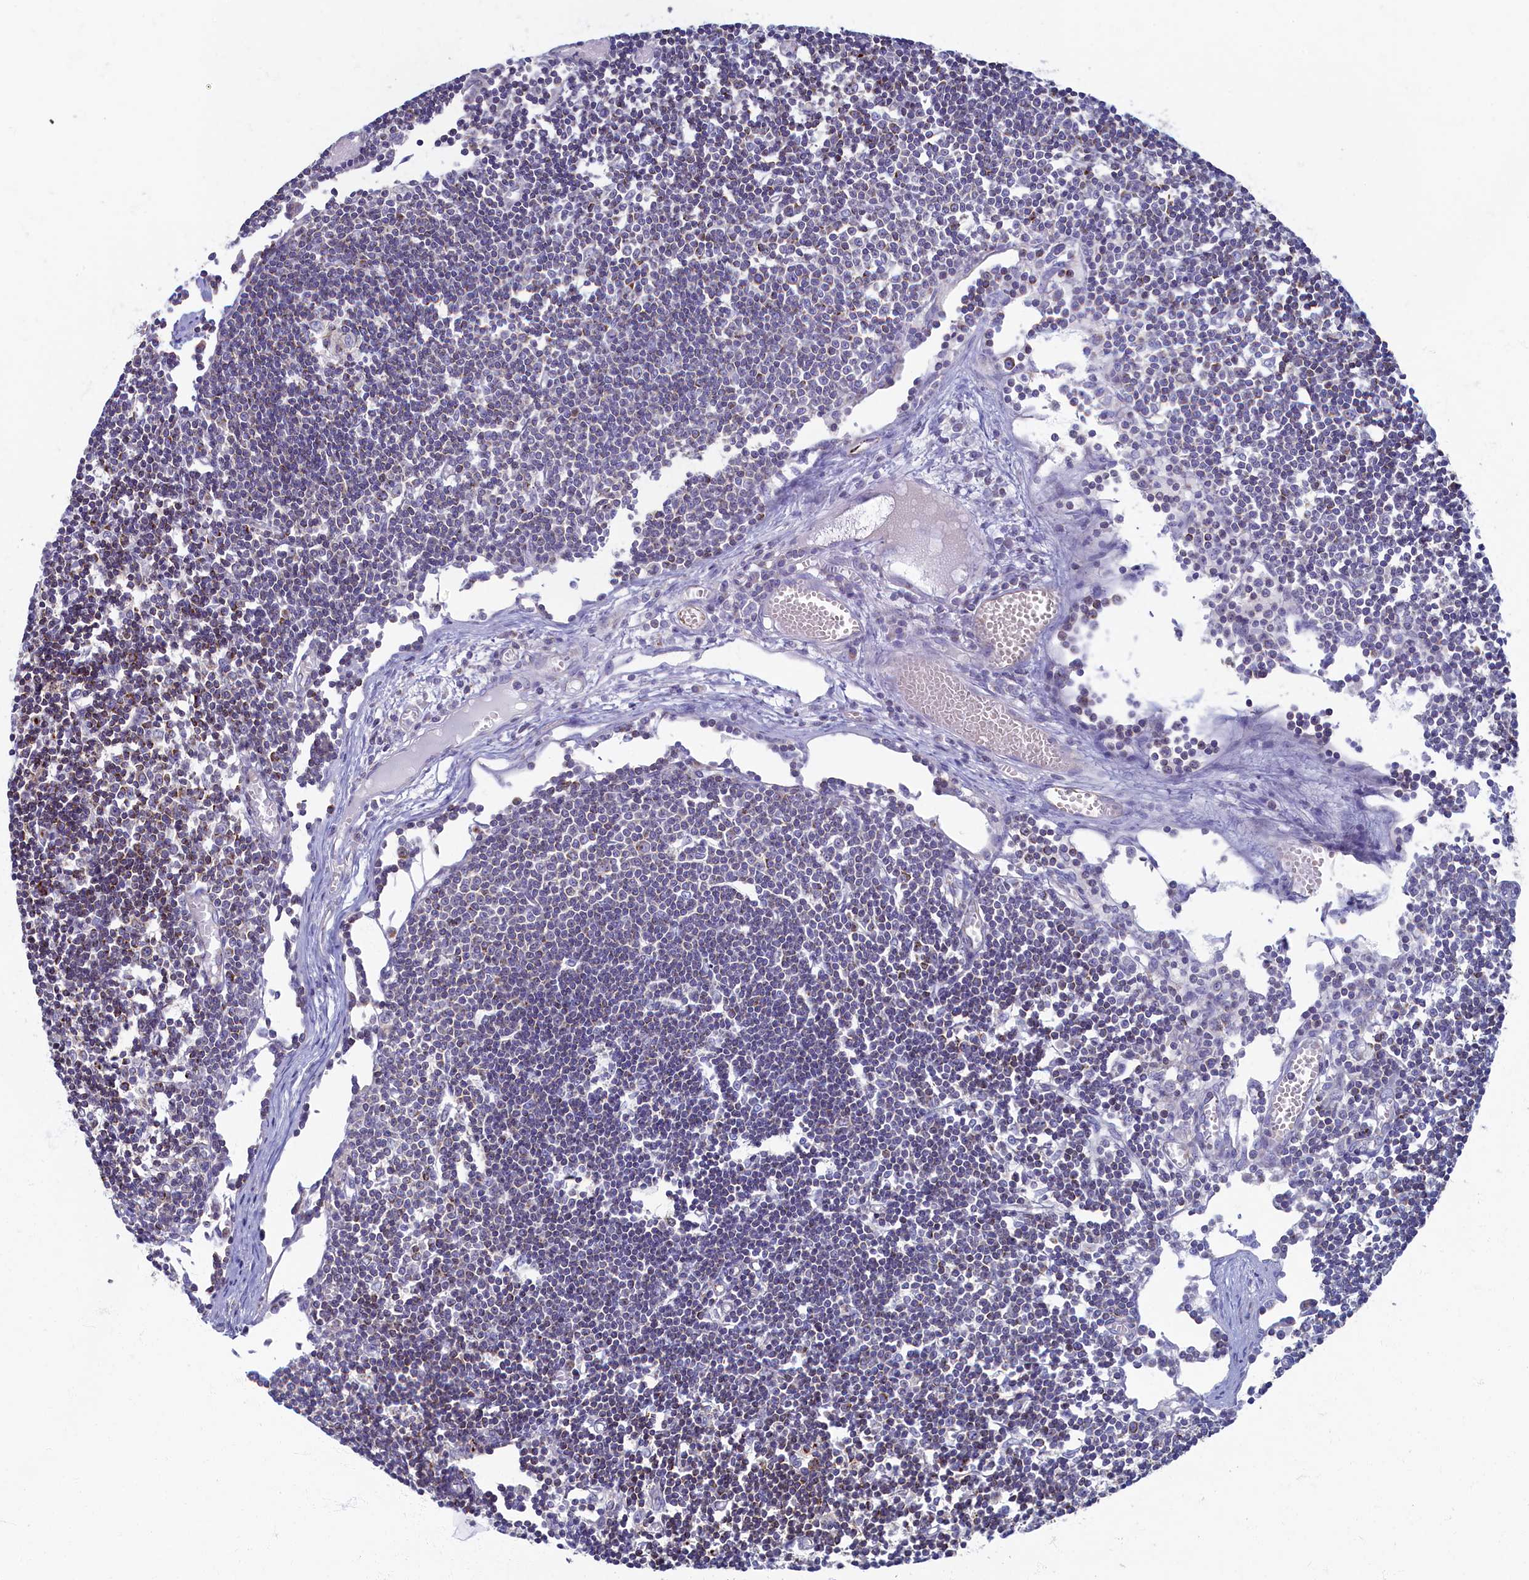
{"staining": {"intensity": "moderate", "quantity": "<25%", "location": "cytoplasmic/membranous"}, "tissue": "lymph node", "cell_type": "Germinal center cells", "image_type": "normal", "snomed": [{"axis": "morphology", "description": "Normal tissue, NOS"}, {"axis": "topography", "description": "Lymph node"}], "caption": "Immunohistochemistry micrograph of unremarkable human lymph node stained for a protein (brown), which displays low levels of moderate cytoplasmic/membranous expression in about <25% of germinal center cells.", "gene": "OCIAD2", "patient": {"sex": "female", "age": 11}}